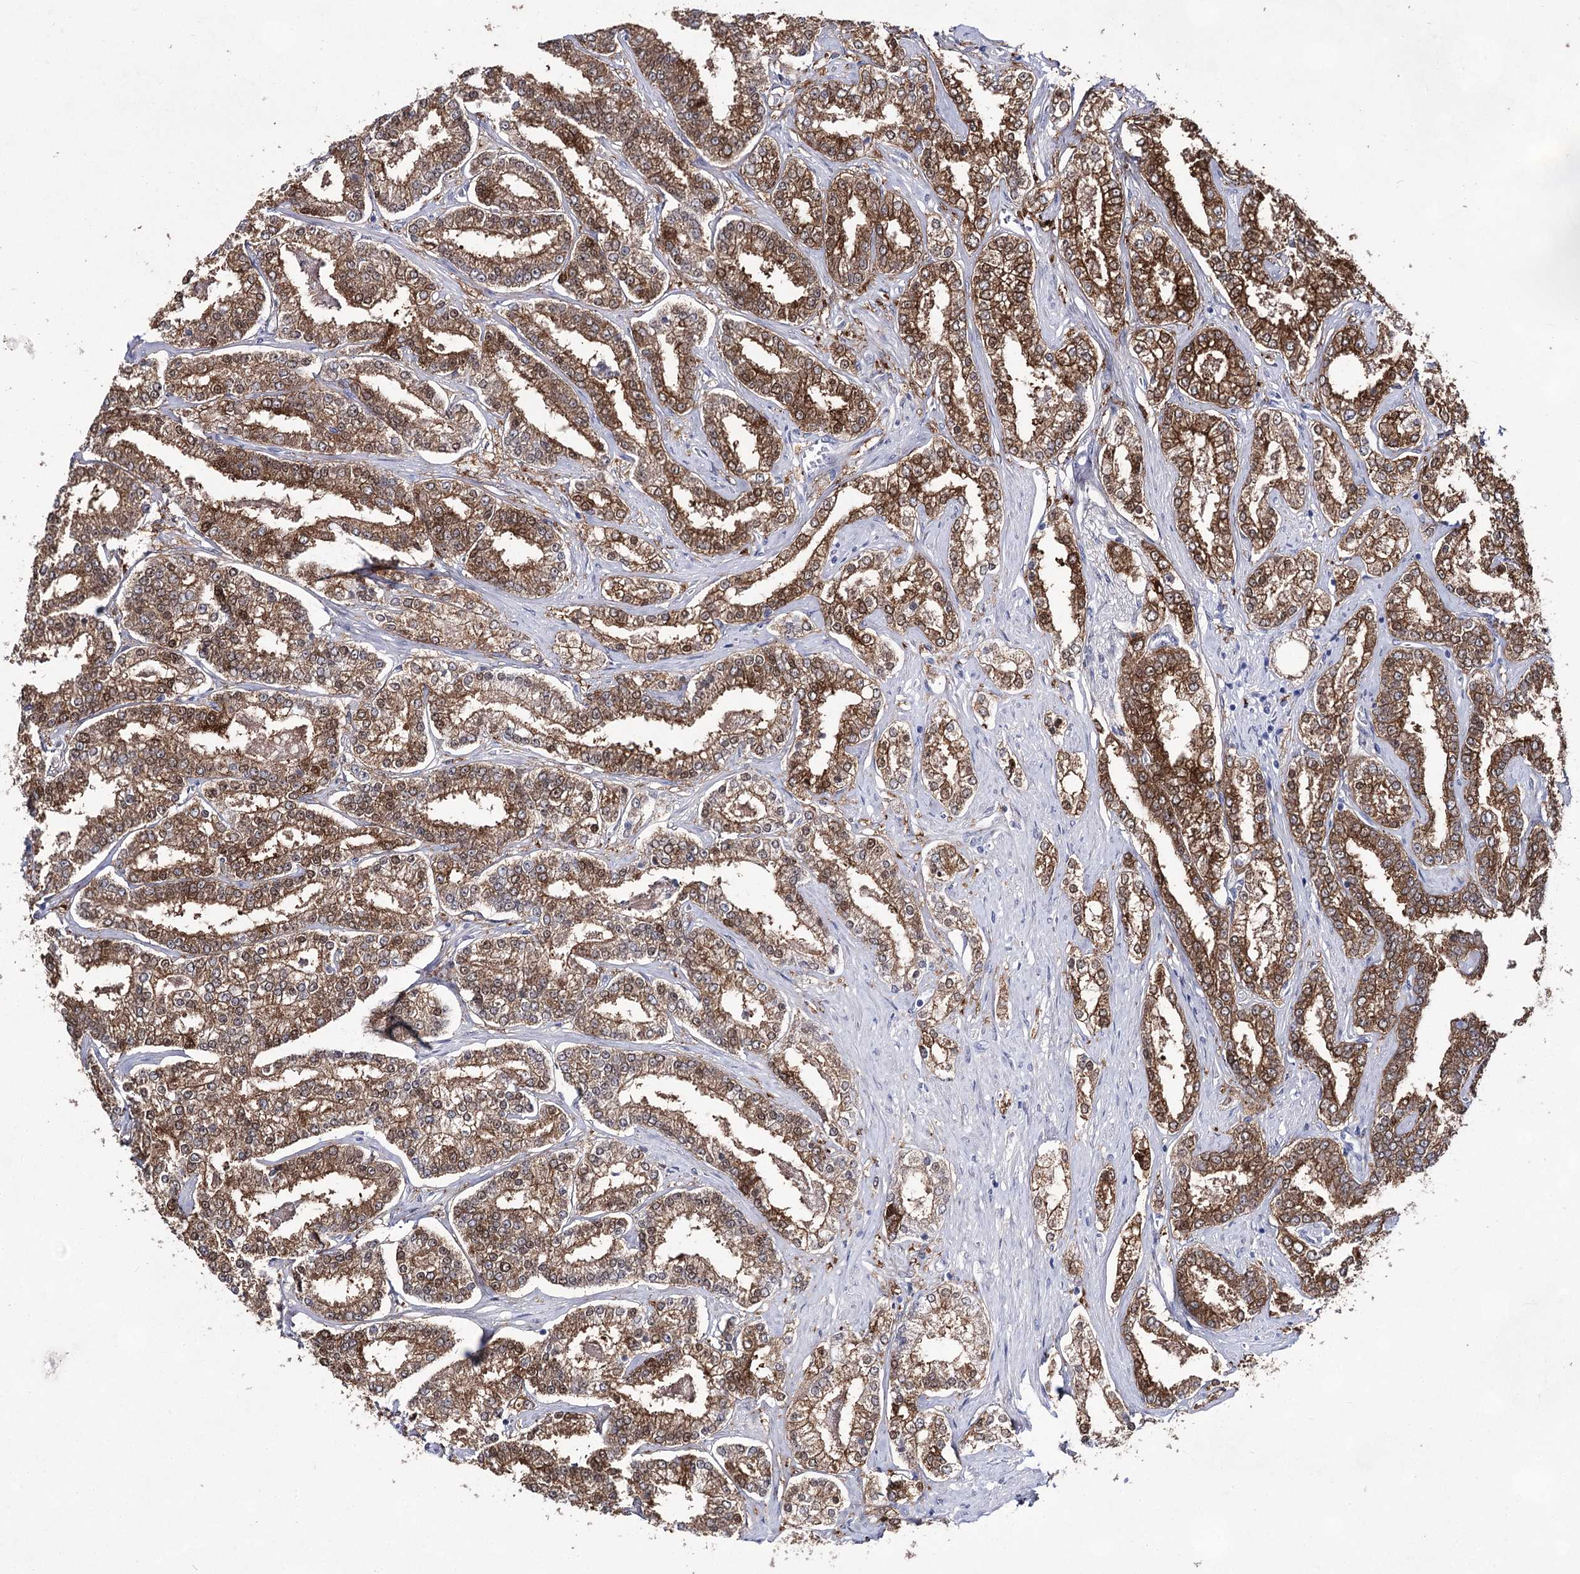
{"staining": {"intensity": "moderate", "quantity": ">75%", "location": "cytoplasmic/membranous,nuclear"}, "tissue": "prostate cancer", "cell_type": "Tumor cells", "image_type": "cancer", "snomed": [{"axis": "morphology", "description": "Normal tissue, NOS"}, {"axis": "morphology", "description": "Adenocarcinoma, High grade"}, {"axis": "topography", "description": "Prostate"}], "caption": "Immunohistochemical staining of high-grade adenocarcinoma (prostate) shows medium levels of moderate cytoplasmic/membranous and nuclear protein positivity in about >75% of tumor cells.", "gene": "UGDH", "patient": {"sex": "male", "age": 83}}